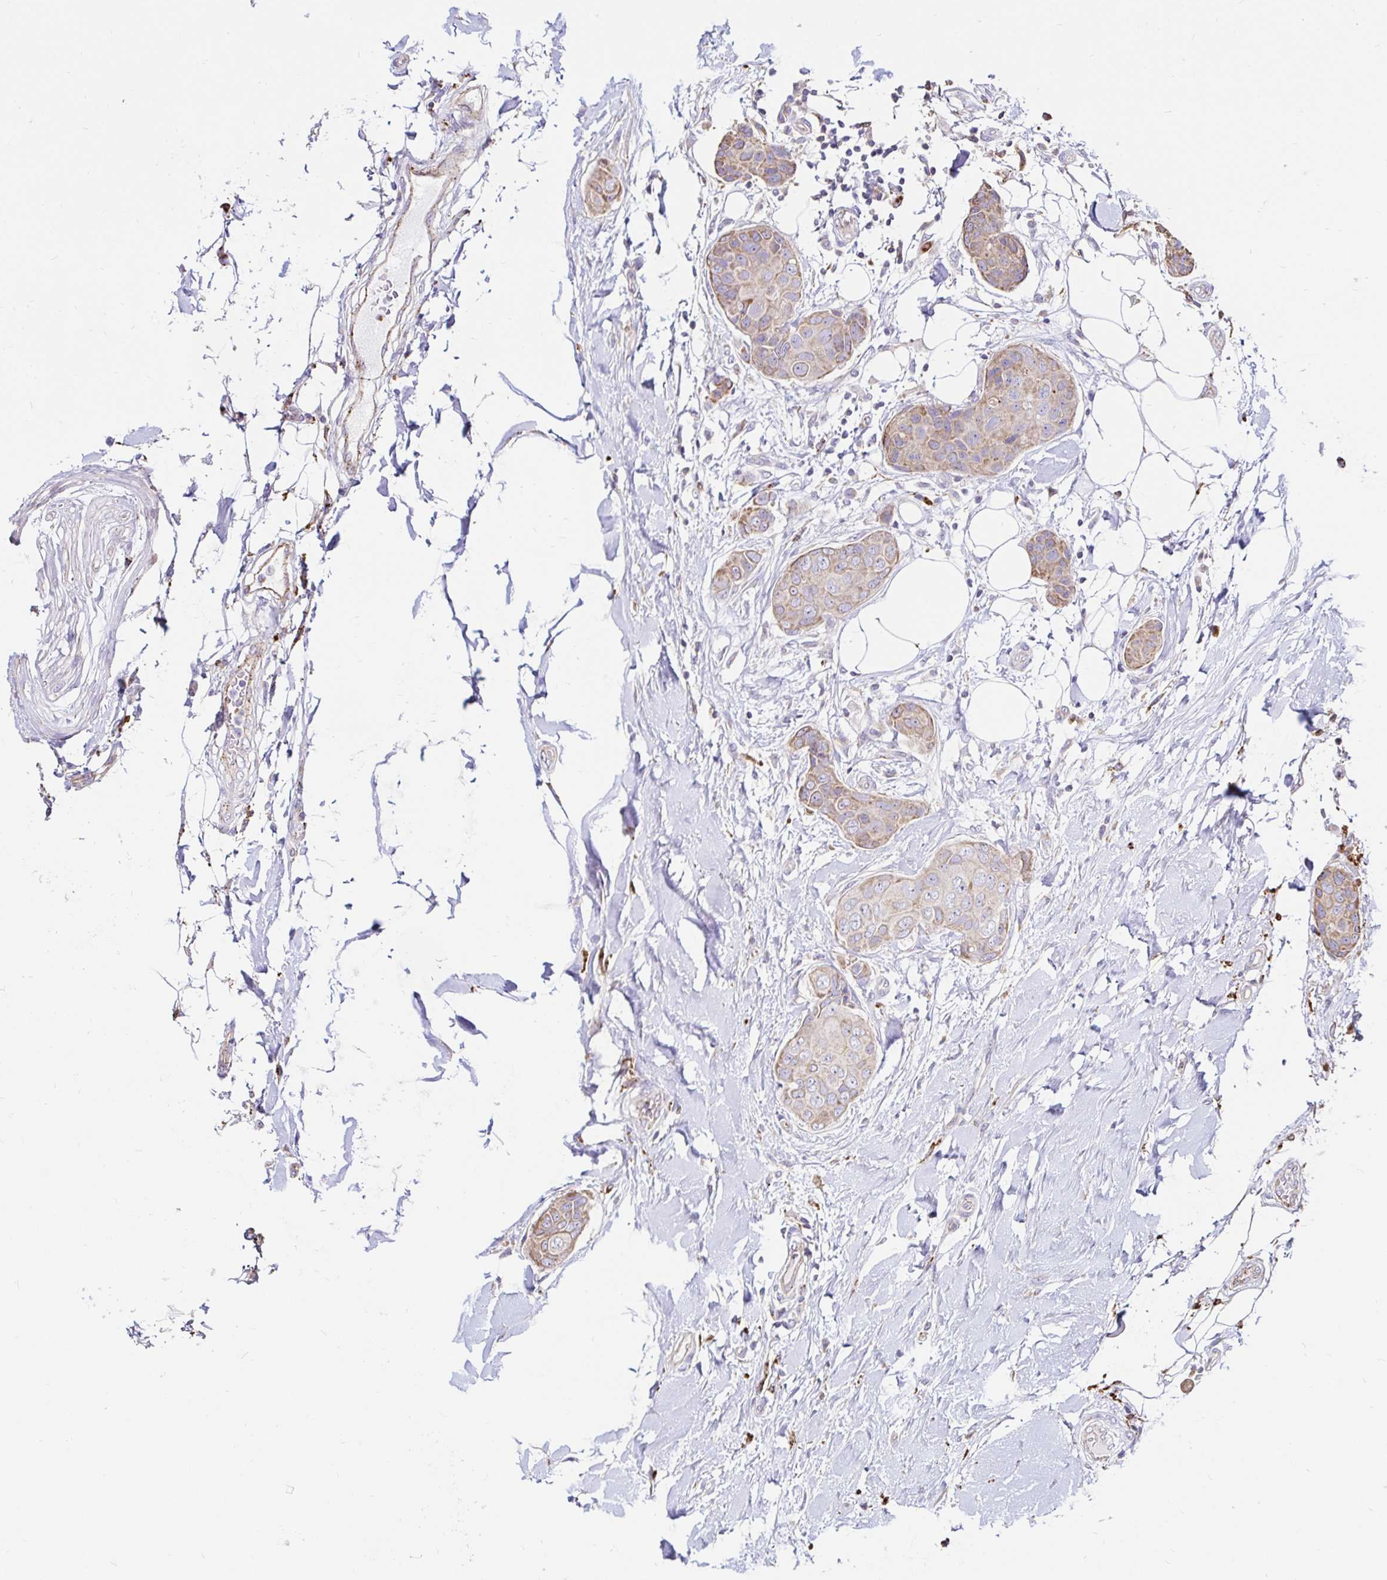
{"staining": {"intensity": "weak", "quantity": "<25%", "location": "cytoplasmic/membranous"}, "tissue": "breast cancer", "cell_type": "Tumor cells", "image_type": "cancer", "snomed": [{"axis": "morphology", "description": "Duct carcinoma"}, {"axis": "topography", "description": "Breast"}, {"axis": "topography", "description": "Lymph node"}], "caption": "Breast invasive ductal carcinoma was stained to show a protein in brown. There is no significant positivity in tumor cells.", "gene": "FUCA1", "patient": {"sex": "female", "age": 80}}